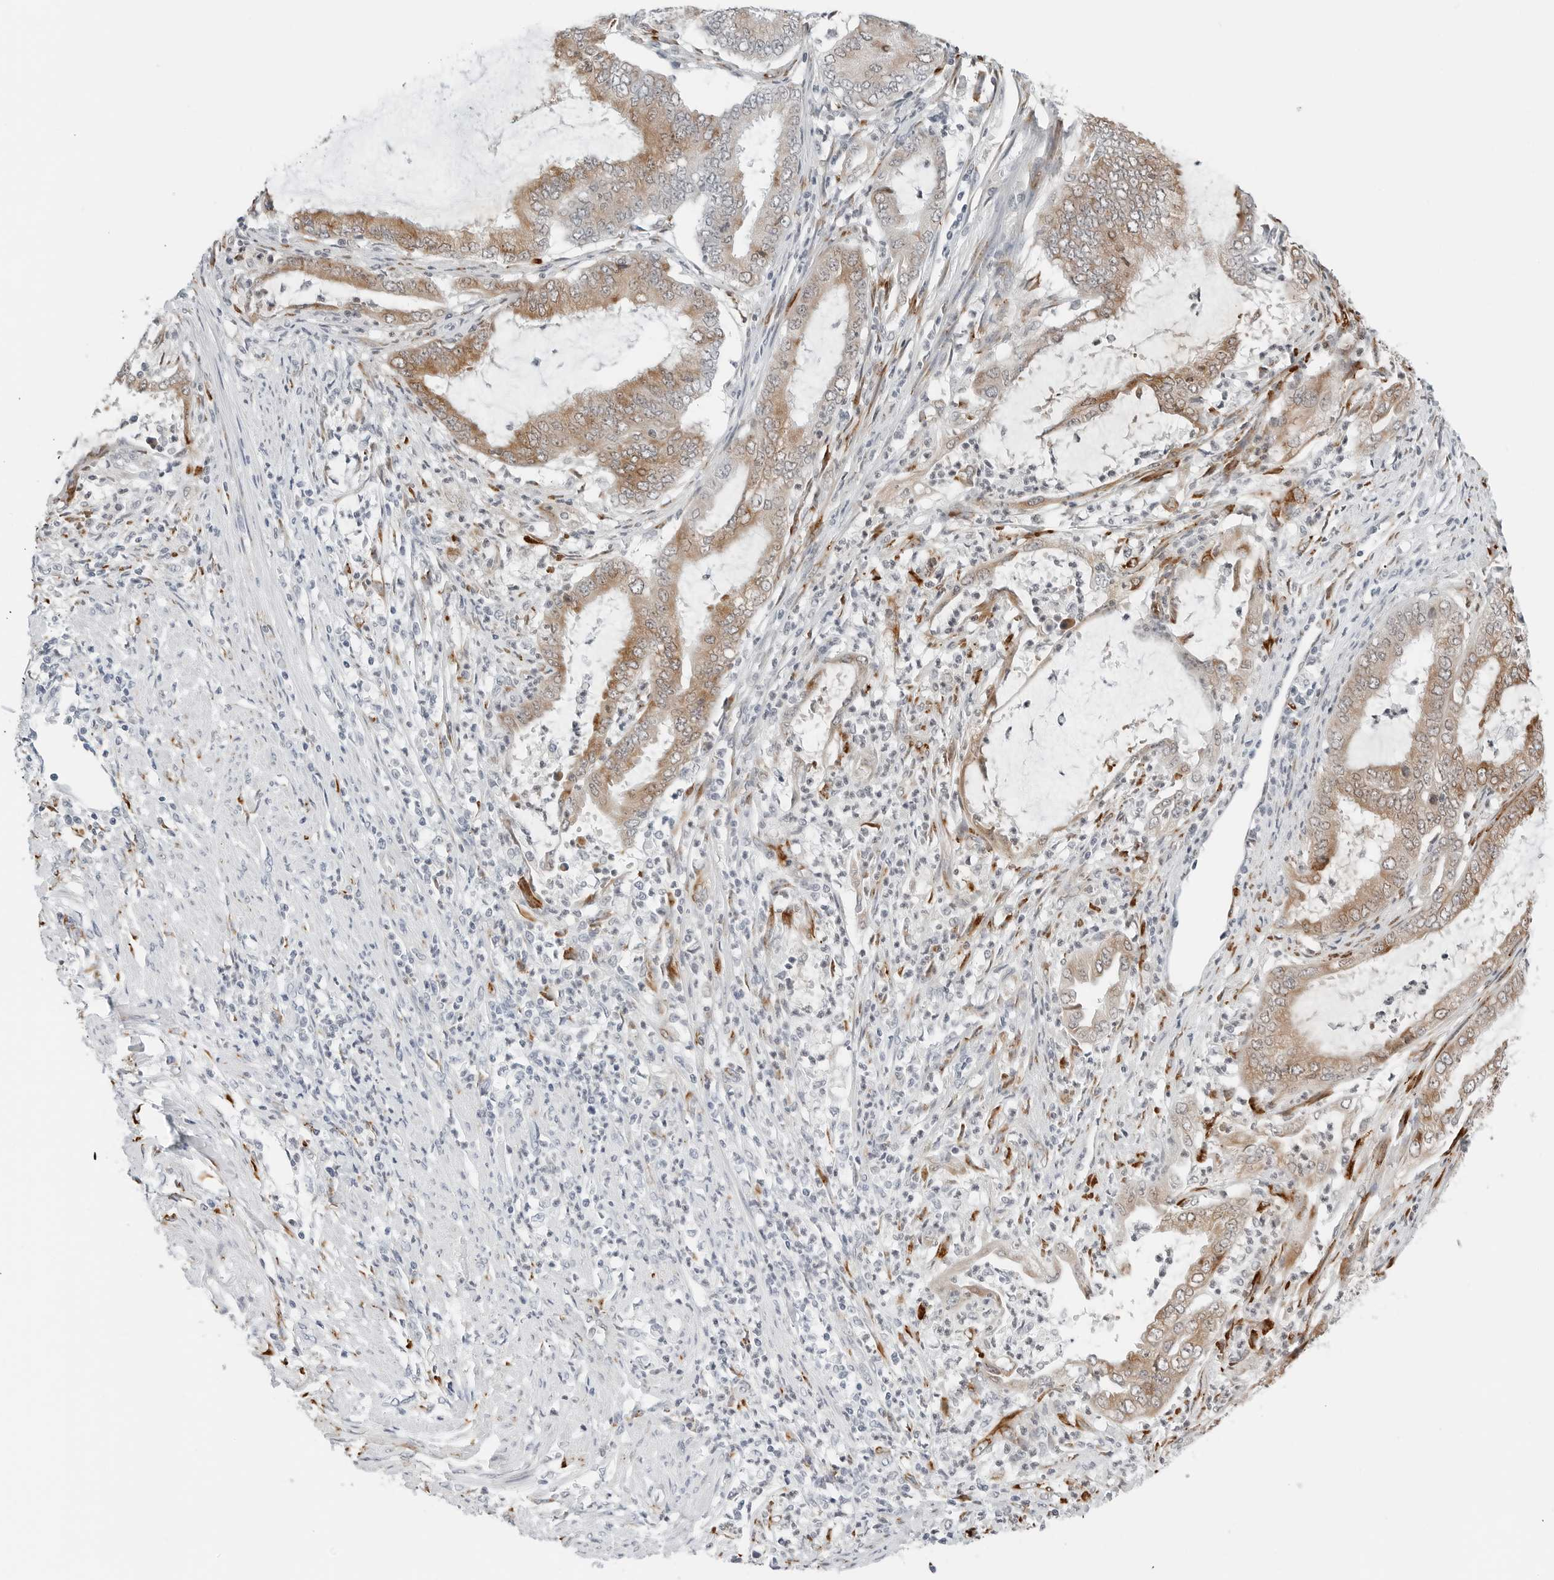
{"staining": {"intensity": "moderate", "quantity": ">75%", "location": "cytoplasmic/membranous"}, "tissue": "endometrial cancer", "cell_type": "Tumor cells", "image_type": "cancer", "snomed": [{"axis": "morphology", "description": "Adenocarcinoma, NOS"}, {"axis": "topography", "description": "Endometrium"}], "caption": "Immunohistochemical staining of endometrial cancer reveals medium levels of moderate cytoplasmic/membranous expression in approximately >75% of tumor cells.", "gene": "P4HA2", "patient": {"sex": "female", "age": 51}}